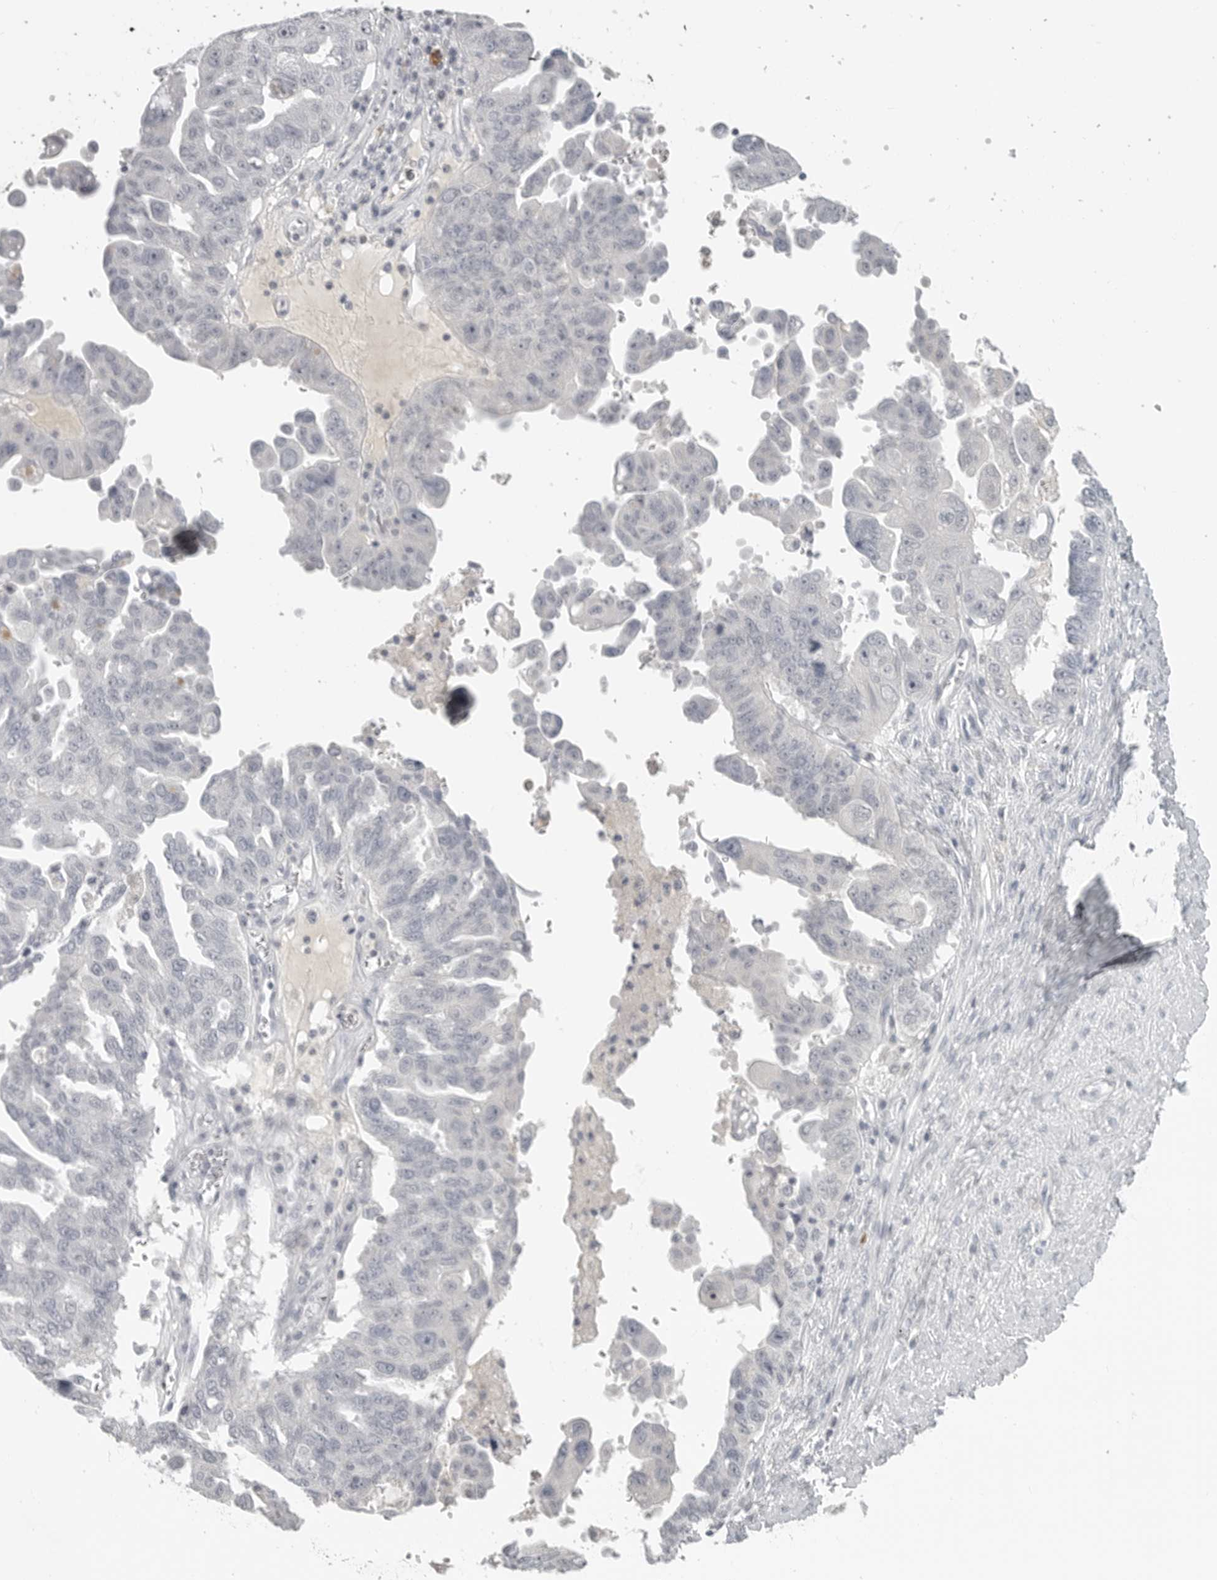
{"staining": {"intensity": "negative", "quantity": "none", "location": "none"}, "tissue": "ovarian cancer", "cell_type": "Tumor cells", "image_type": "cancer", "snomed": [{"axis": "morphology", "description": "Carcinoma, endometroid"}, {"axis": "topography", "description": "Ovary"}], "caption": "Ovarian cancer (endometroid carcinoma) stained for a protein using immunohistochemistry exhibits no positivity tumor cells.", "gene": "BPIFA1", "patient": {"sex": "female", "age": 62}}